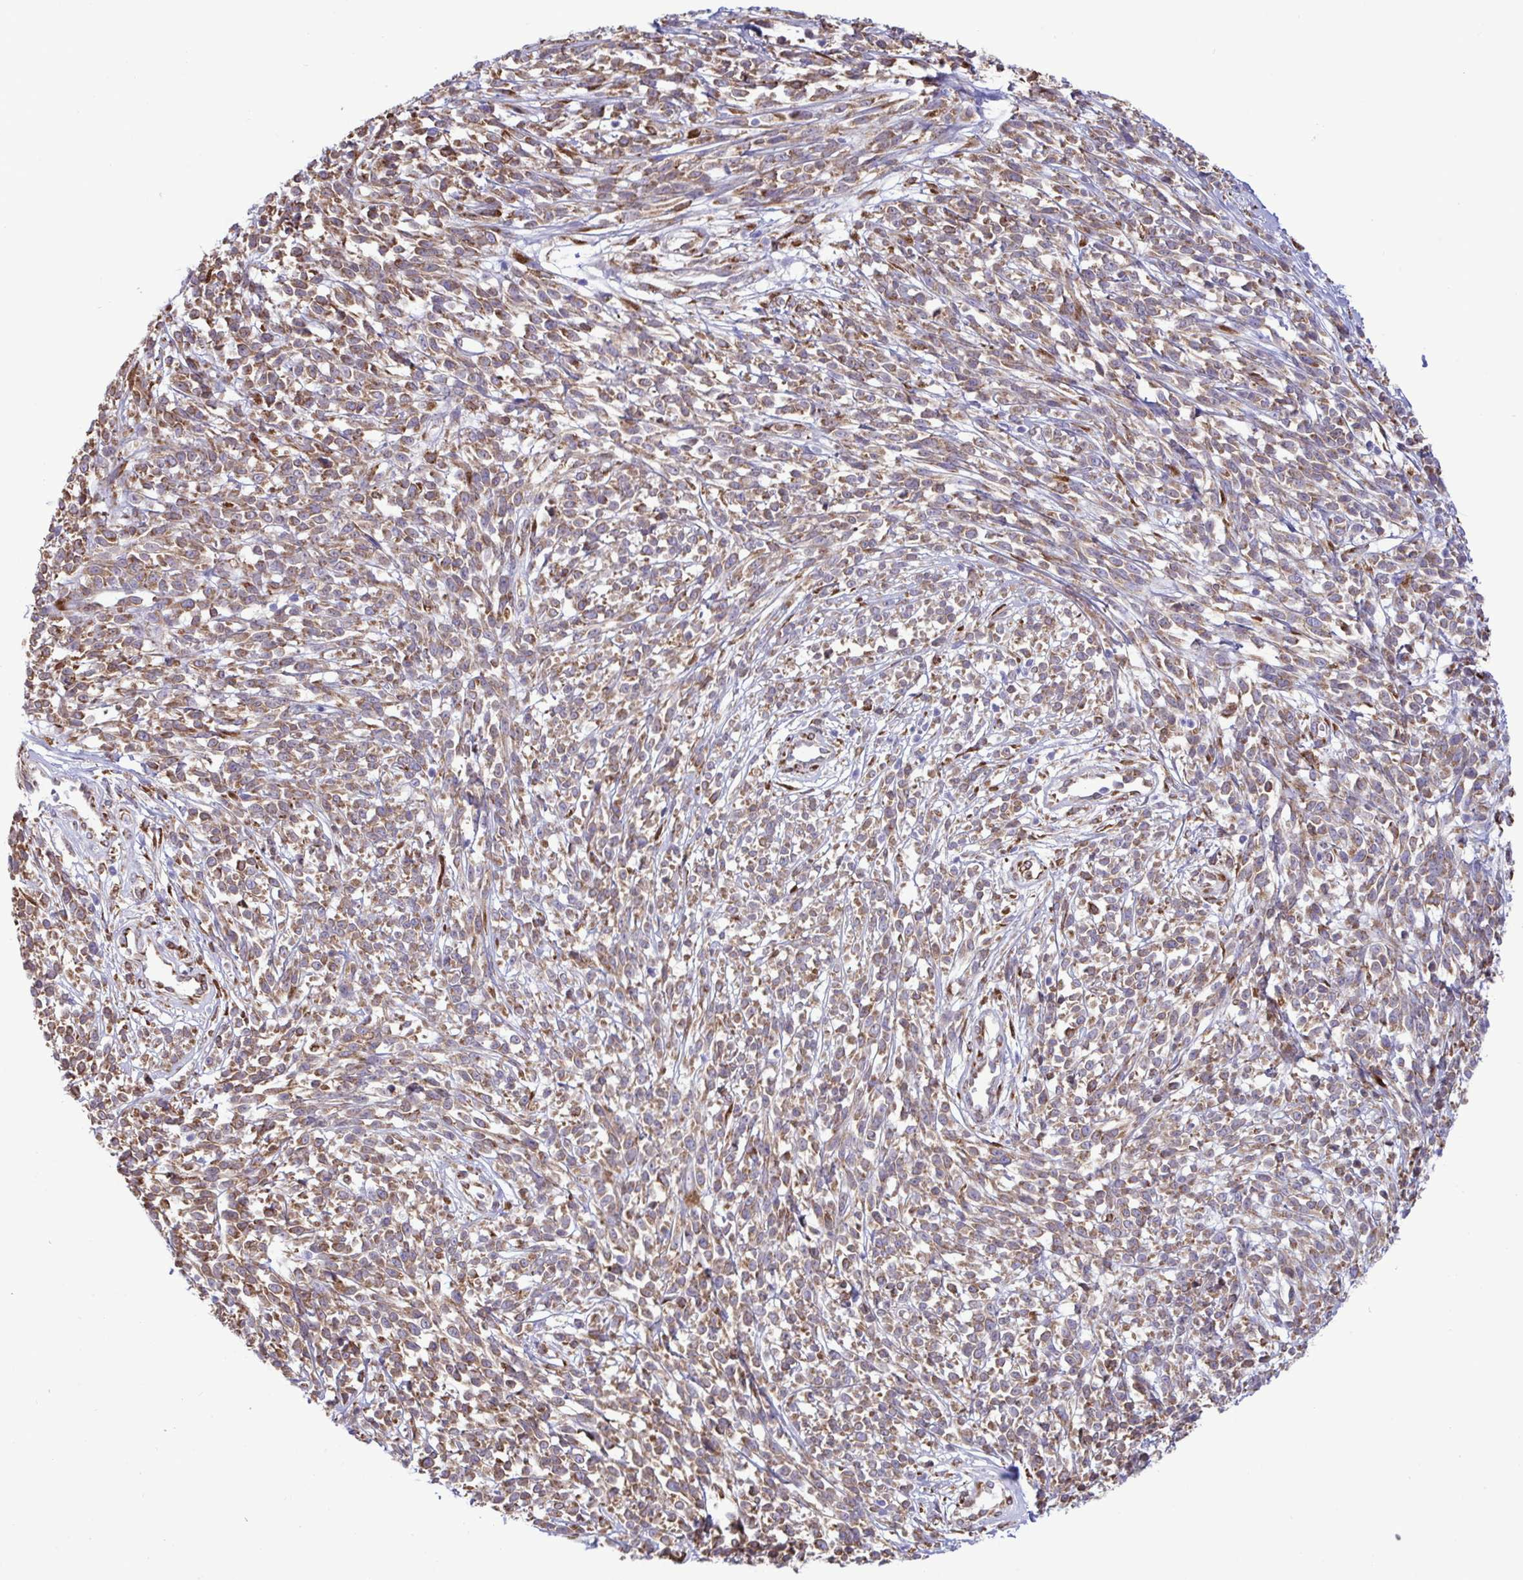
{"staining": {"intensity": "moderate", "quantity": ">75%", "location": "cytoplasmic/membranous"}, "tissue": "melanoma", "cell_type": "Tumor cells", "image_type": "cancer", "snomed": [{"axis": "morphology", "description": "Malignant melanoma, NOS"}, {"axis": "topography", "description": "Skin"}, {"axis": "topography", "description": "Skin of trunk"}], "caption": "Malignant melanoma stained for a protein shows moderate cytoplasmic/membranous positivity in tumor cells.", "gene": "ASPH", "patient": {"sex": "male", "age": 74}}